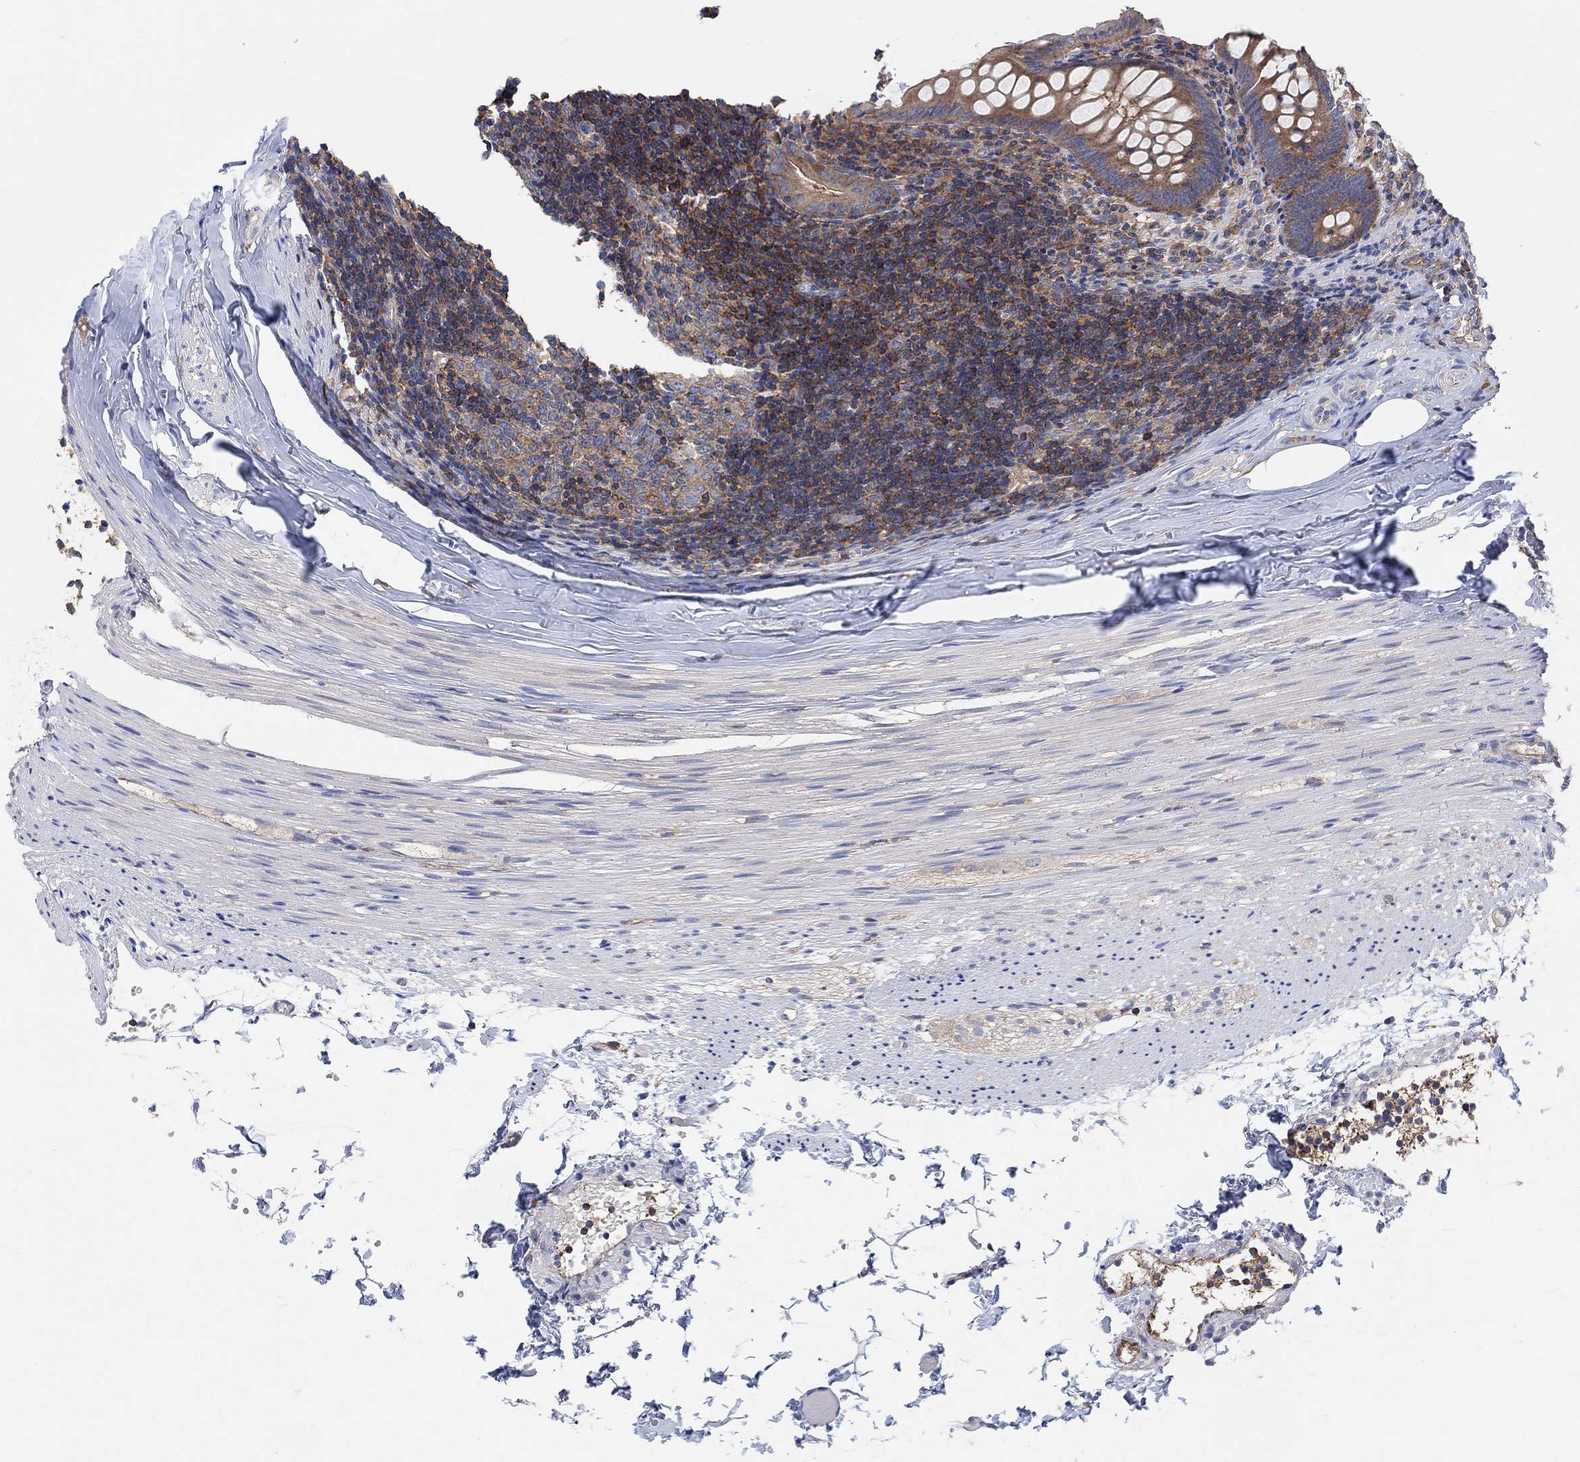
{"staining": {"intensity": "moderate", "quantity": ">75%", "location": "cytoplasmic/membranous"}, "tissue": "appendix", "cell_type": "Glandular cells", "image_type": "normal", "snomed": [{"axis": "morphology", "description": "Normal tissue, NOS"}, {"axis": "topography", "description": "Appendix"}], "caption": "Immunohistochemical staining of normal human appendix reveals moderate cytoplasmic/membranous protein expression in approximately >75% of glandular cells.", "gene": "BLOC1S3", "patient": {"sex": "female", "age": 23}}